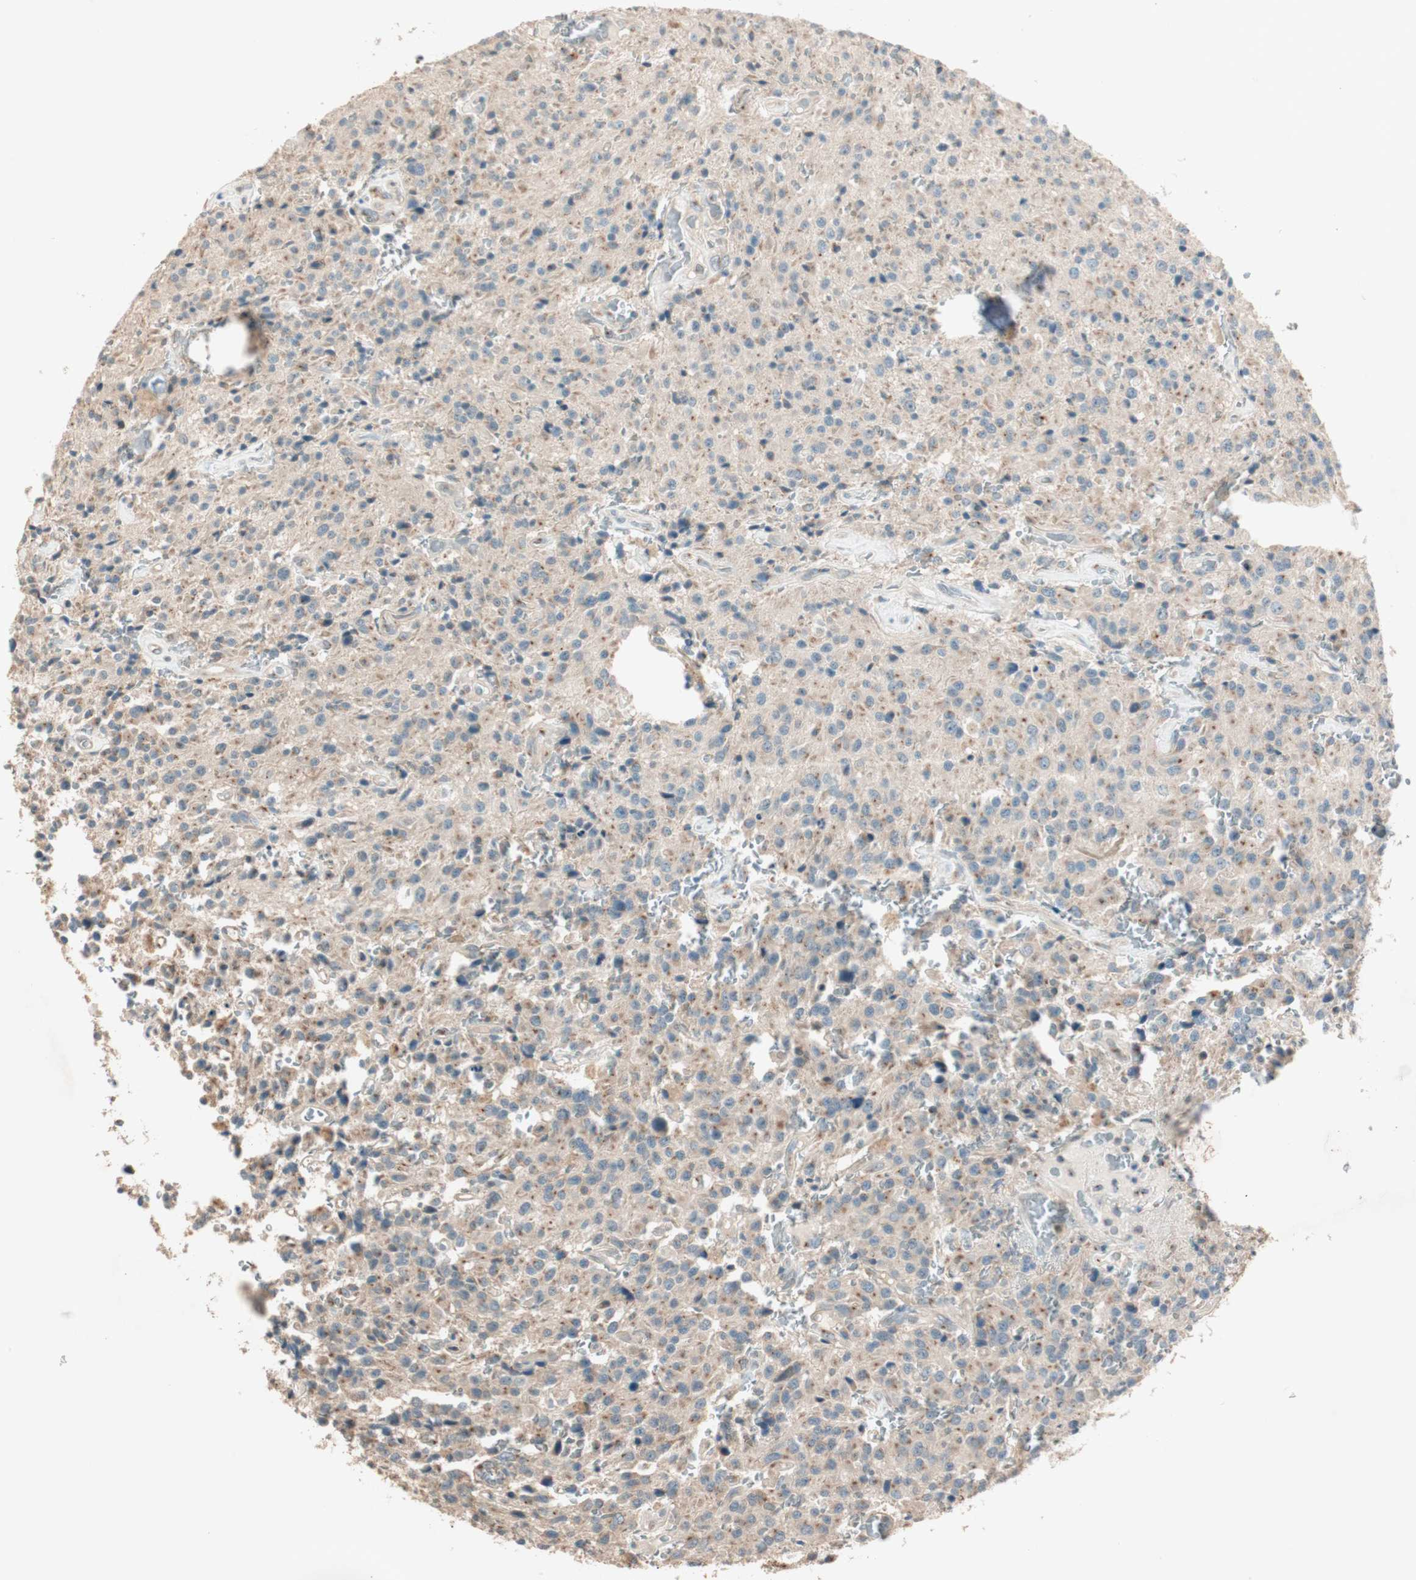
{"staining": {"intensity": "moderate", "quantity": "25%-75%", "location": "cytoplasmic/membranous"}, "tissue": "glioma", "cell_type": "Tumor cells", "image_type": "cancer", "snomed": [{"axis": "morphology", "description": "Glioma, malignant, Low grade"}, {"axis": "topography", "description": "Brain"}], "caption": "IHC micrograph of neoplastic tissue: human malignant low-grade glioma stained using immunohistochemistry reveals medium levels of moderate protein expression localized specifically in the cytoplasmic/membranous of tumor cells, appearing as a cytoplasmic/membranous brown color.", "gene": "SEC16A", "patient": {"sex": "male", "age": 58}}